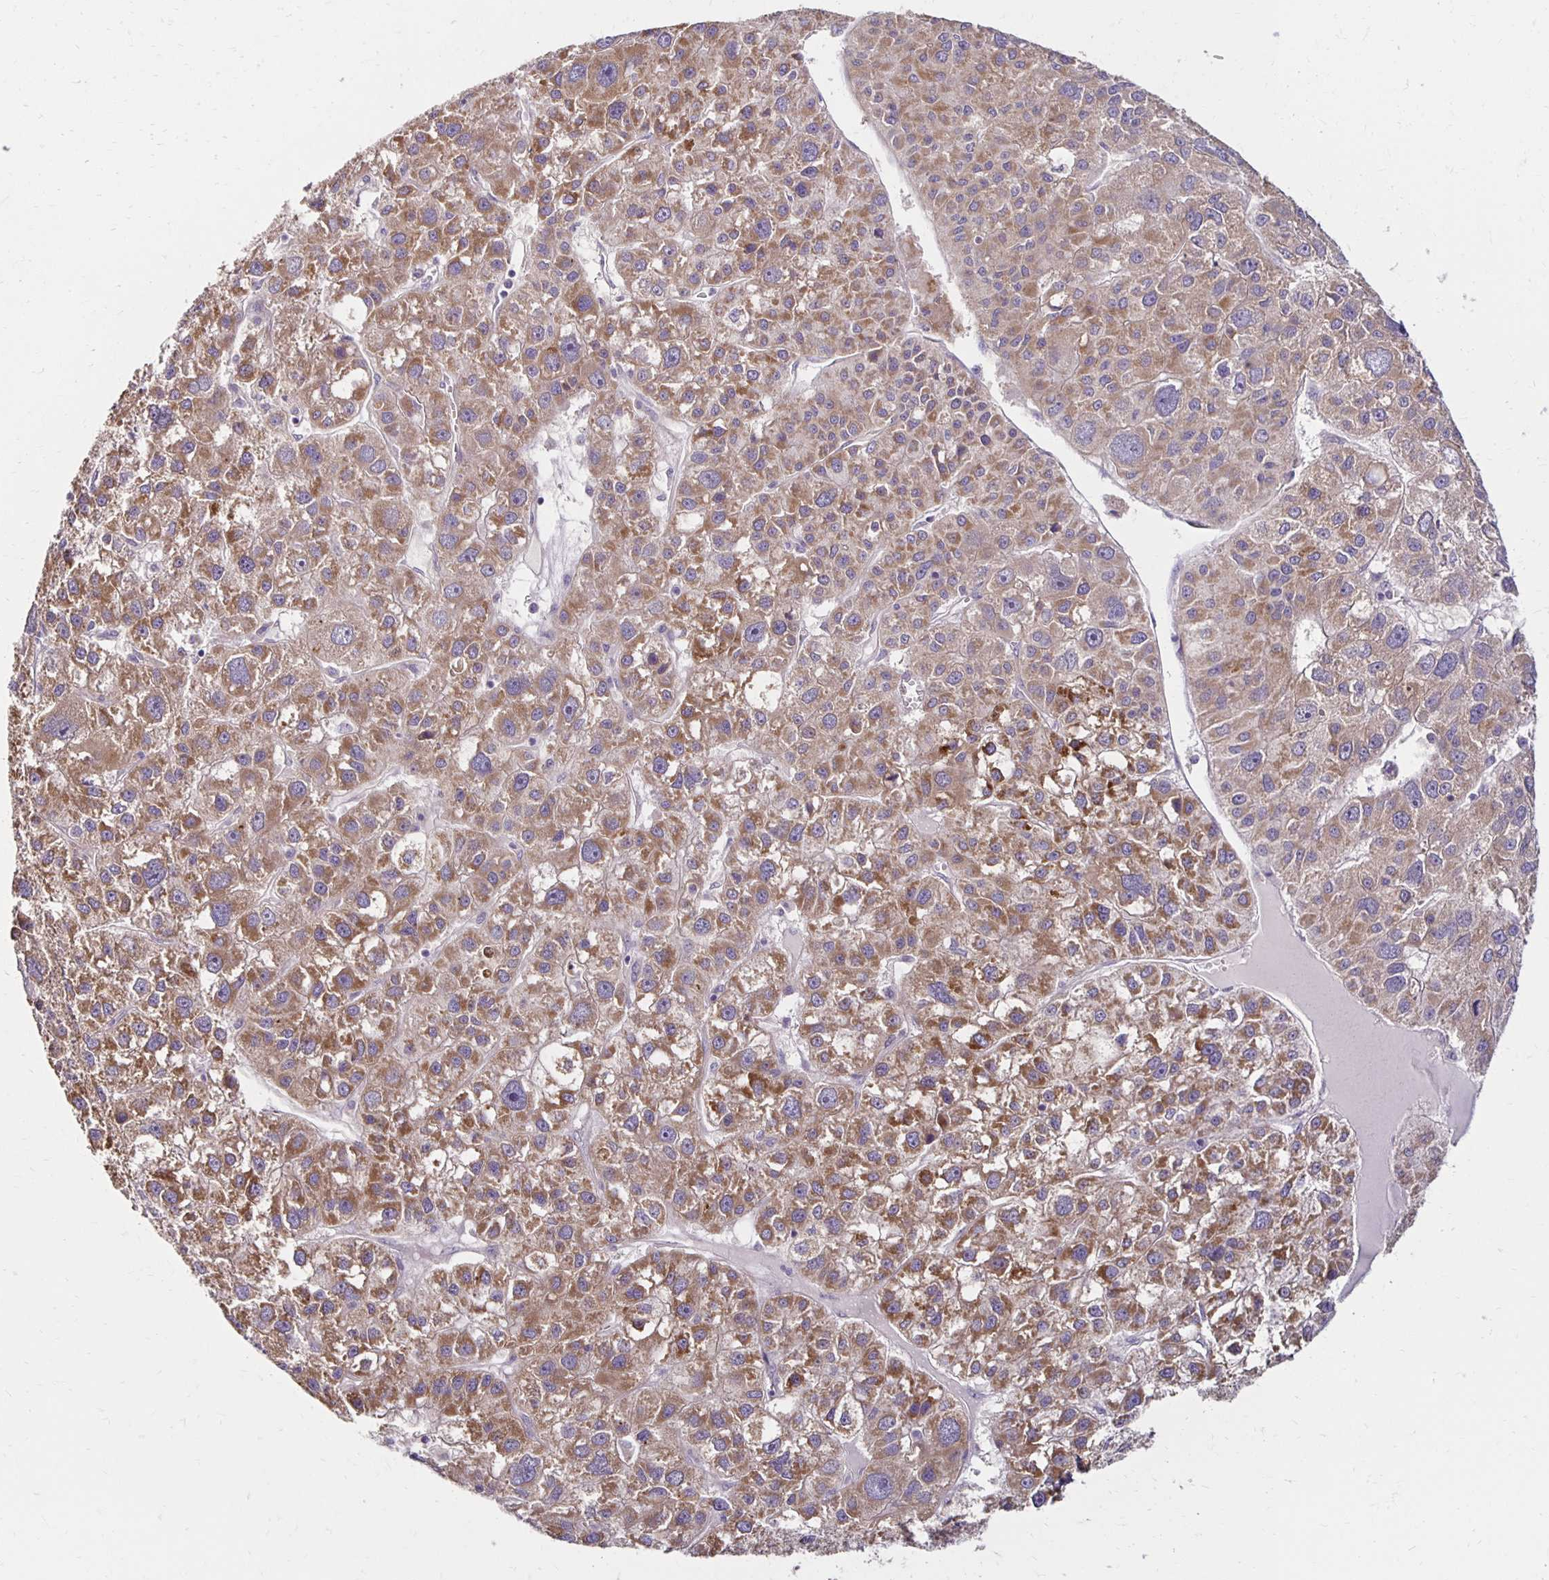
{"staining": {"intensity": "moderate", "quantity": ">75%", "location": "cytoplasmic/membranous"}, "tissue": "liver cancer", "cell_type": "Tumor cells", "image_type": "cancer", "snomed": [{"axis": "morphology", "description": "Carcinoma, Hepatocellular, NOS"}, {"axis": "topography", "description": "Liver"}], "caption": "Immunohistochemistry (DAB) staining of hepatocellular carcinoma (liver) shows moderate cytoplasmic/membranous protein expression in about >75% of tumor cells. (brown staining indicates protein expression, while blue staining denotes nuclei).", "gene": "KATNBL1", "patient": {"sex": "male", "age": 73}}